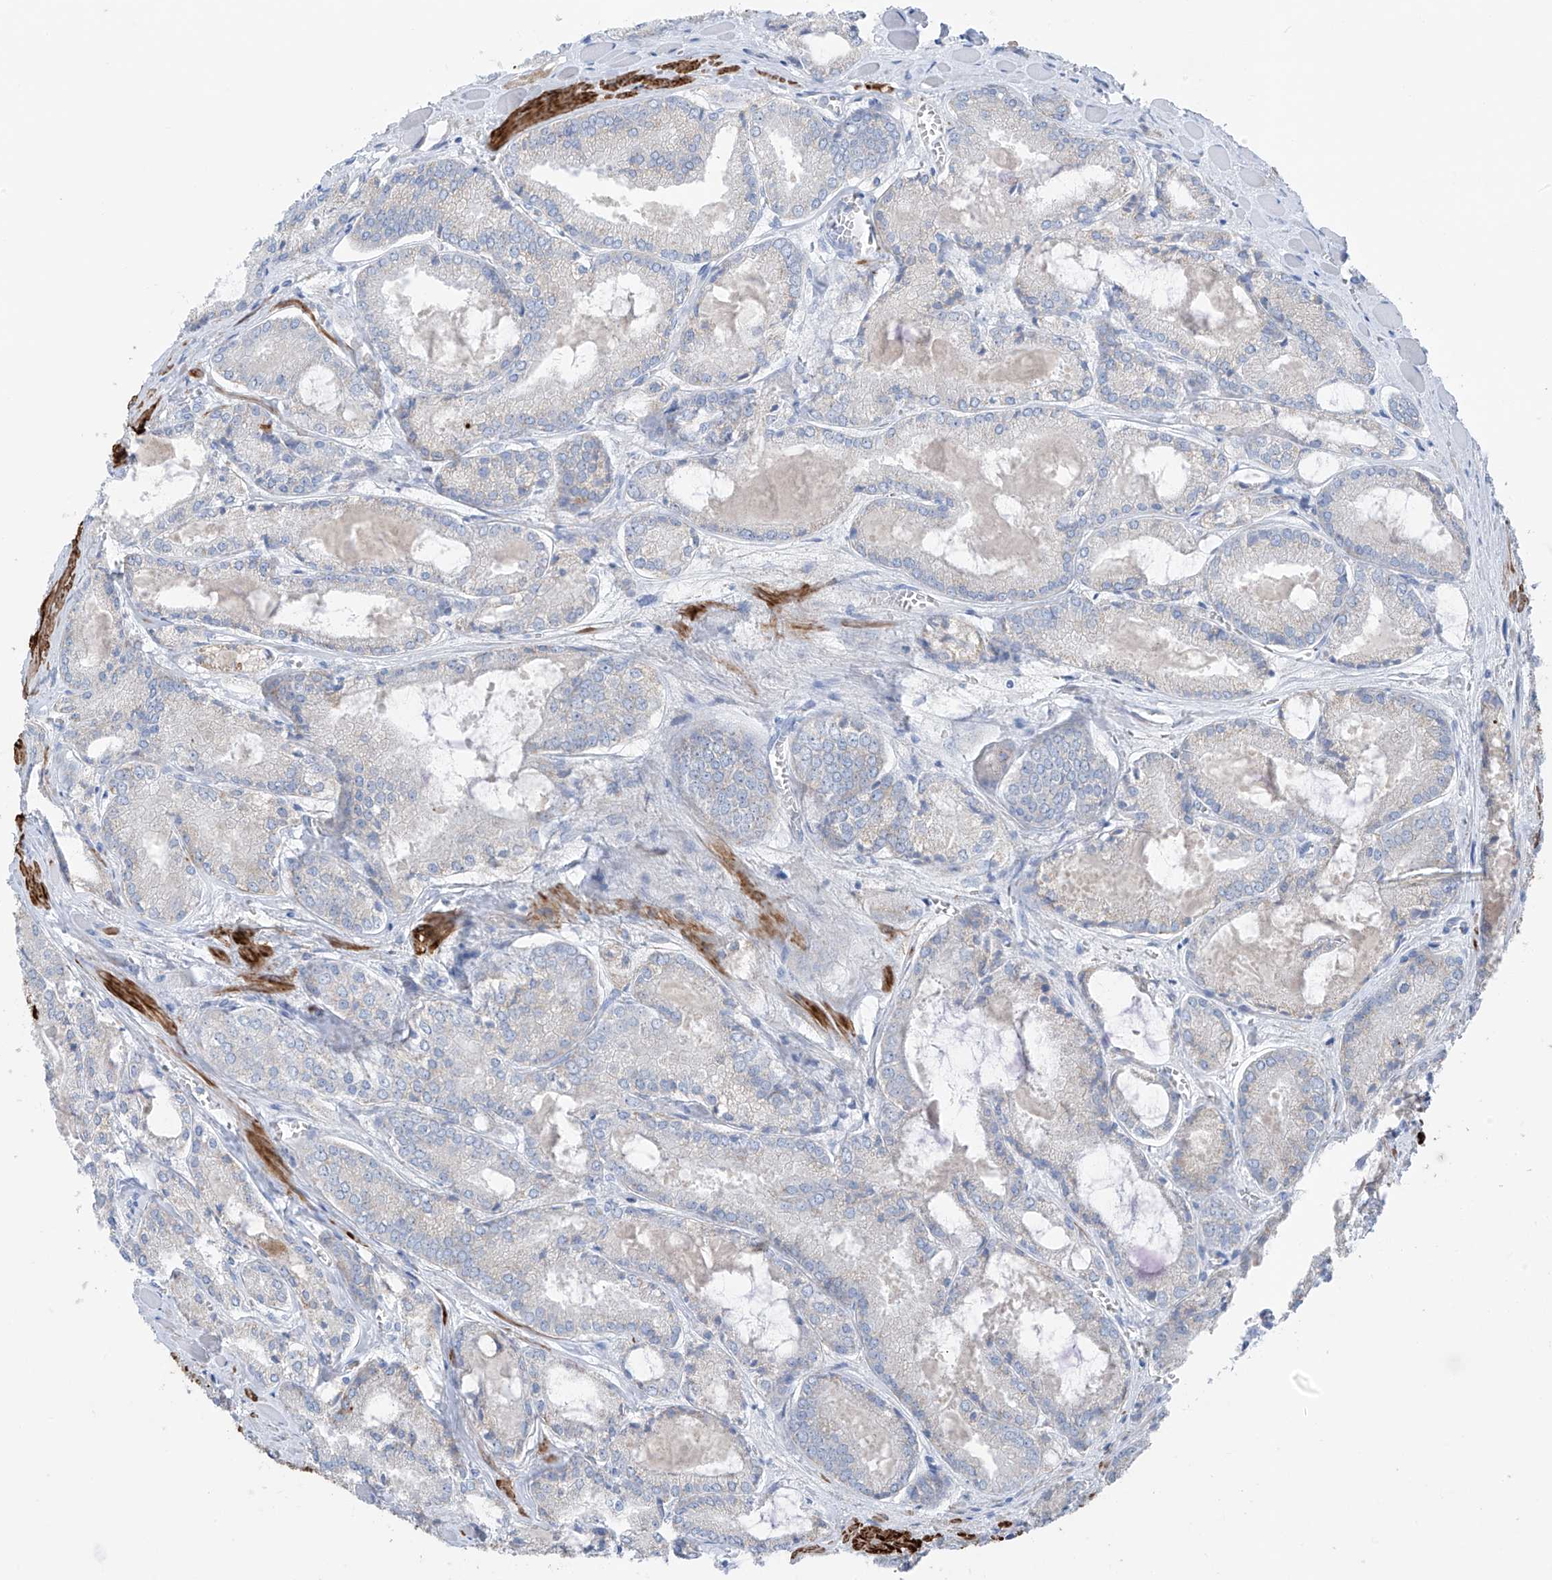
{"staining": {"intensity": "negative", "quantity": "none", "location": "none"}, "tissue": "prostate cancer", "cell_type": "Tumor cells", "image_type": "cancer", "snomed": [{"axis": "morphology", "description": "Adenocarcinoma, Low grade"}, {"axis": "topography", "description": "Prostate"}], "caption": "This is a photomicrograph of immunohistochemistry (IHC) staining of prostate cancer, which shows no expression in tumor cells.", "gene": "GLMP", "patient": {"sex": "male", "age": 67}}